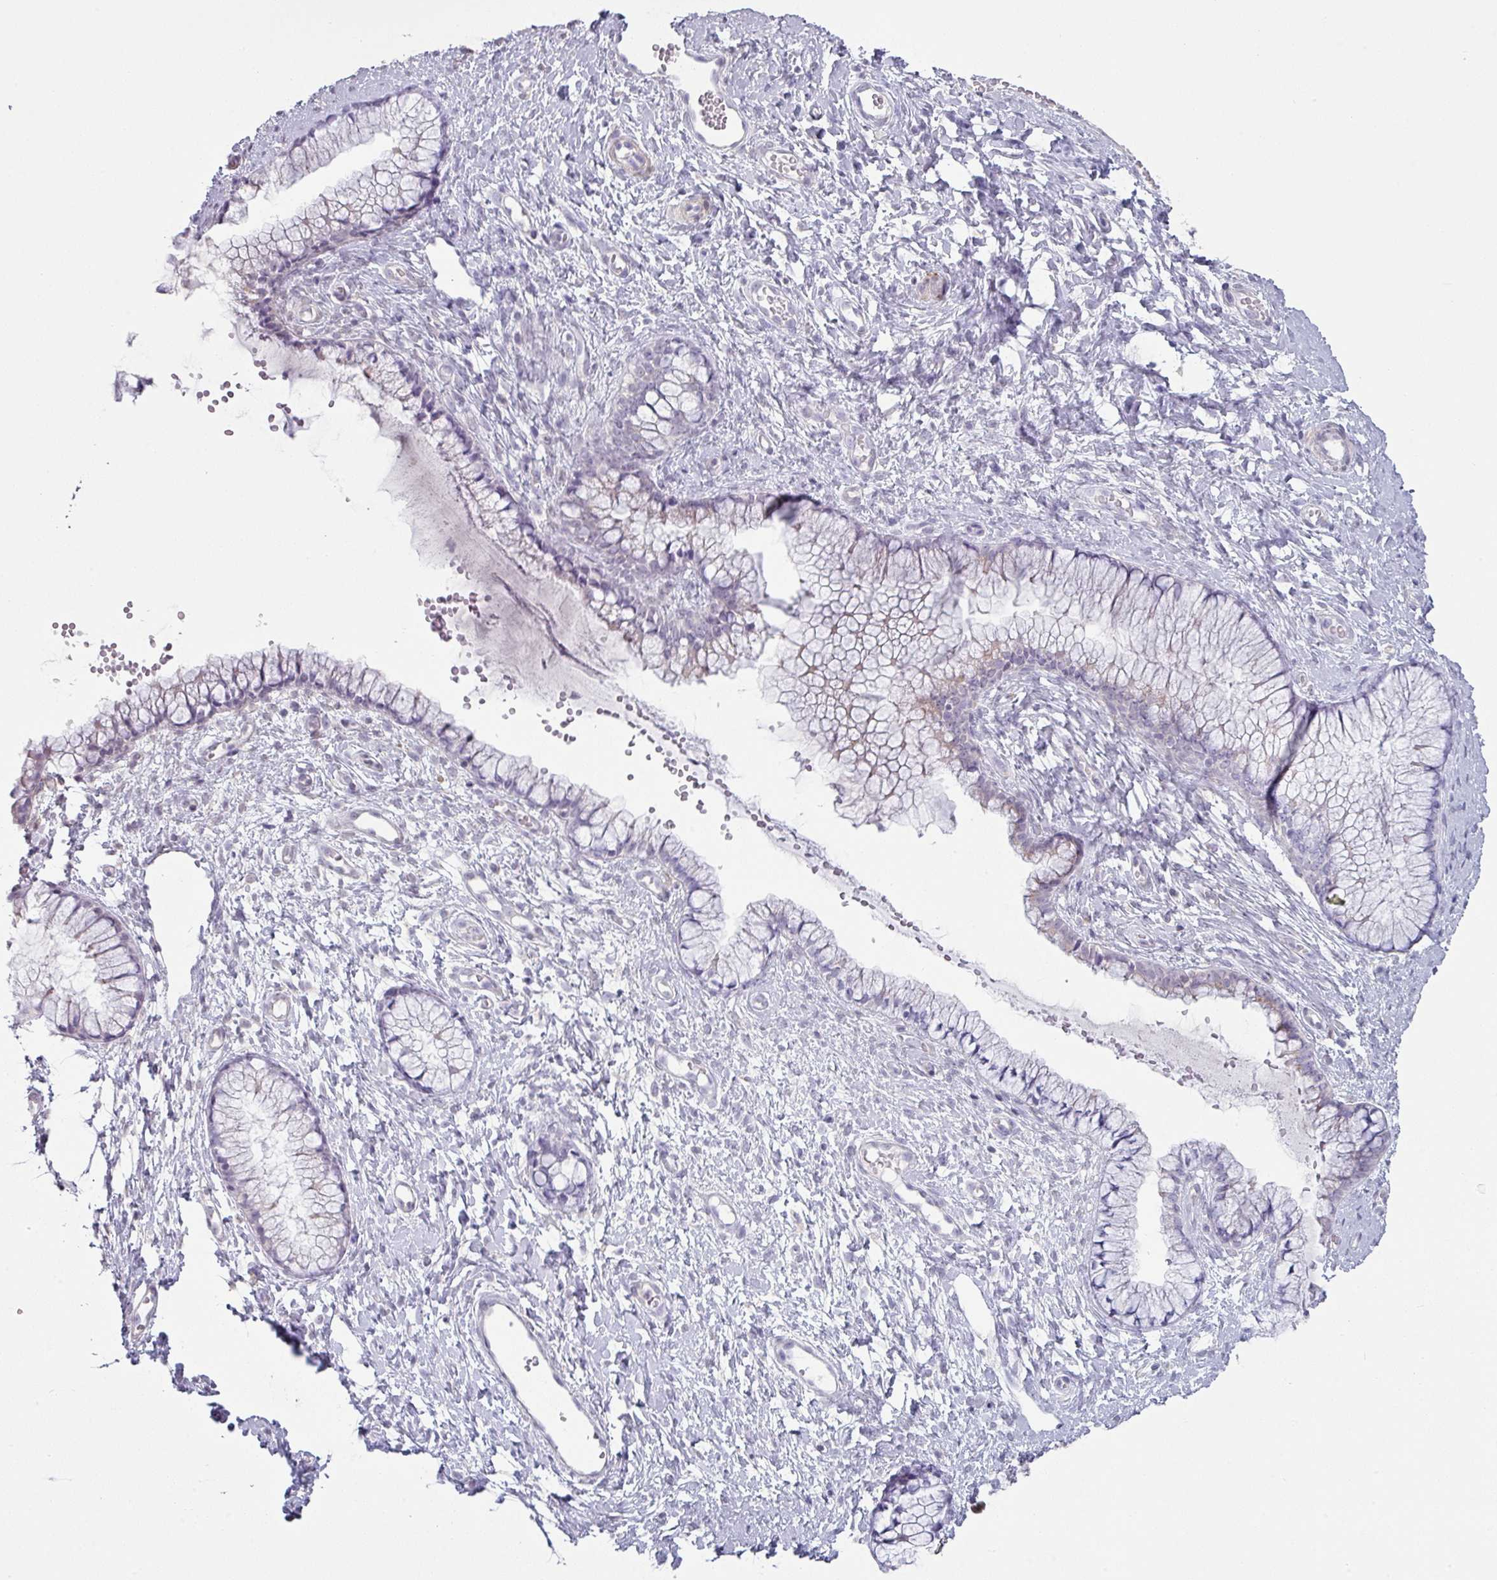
{"staining": {"intensity": "weak", "quantity": "<25%", "location": "cytoplasmic/membranous"}, "tissue": "cervix", "cell_type": "Glandular cells", "image_type": "normal", "snomed": [{"axis": "morphology", "description": "Normal tissue, NOS"}, {"axis": "topography", "description": "Cervix"}], "caption": "Protein analysis of unremarkable cervix reveals no significant positivity in glandular cells. The staining is performed using DAB (3,3'-diaminobenzidine) brown chromogen with nuclei counter-stained in using hematoxylin.", "gene": "MAGEC3", "patient": {"sex": "female", "age": 36}}